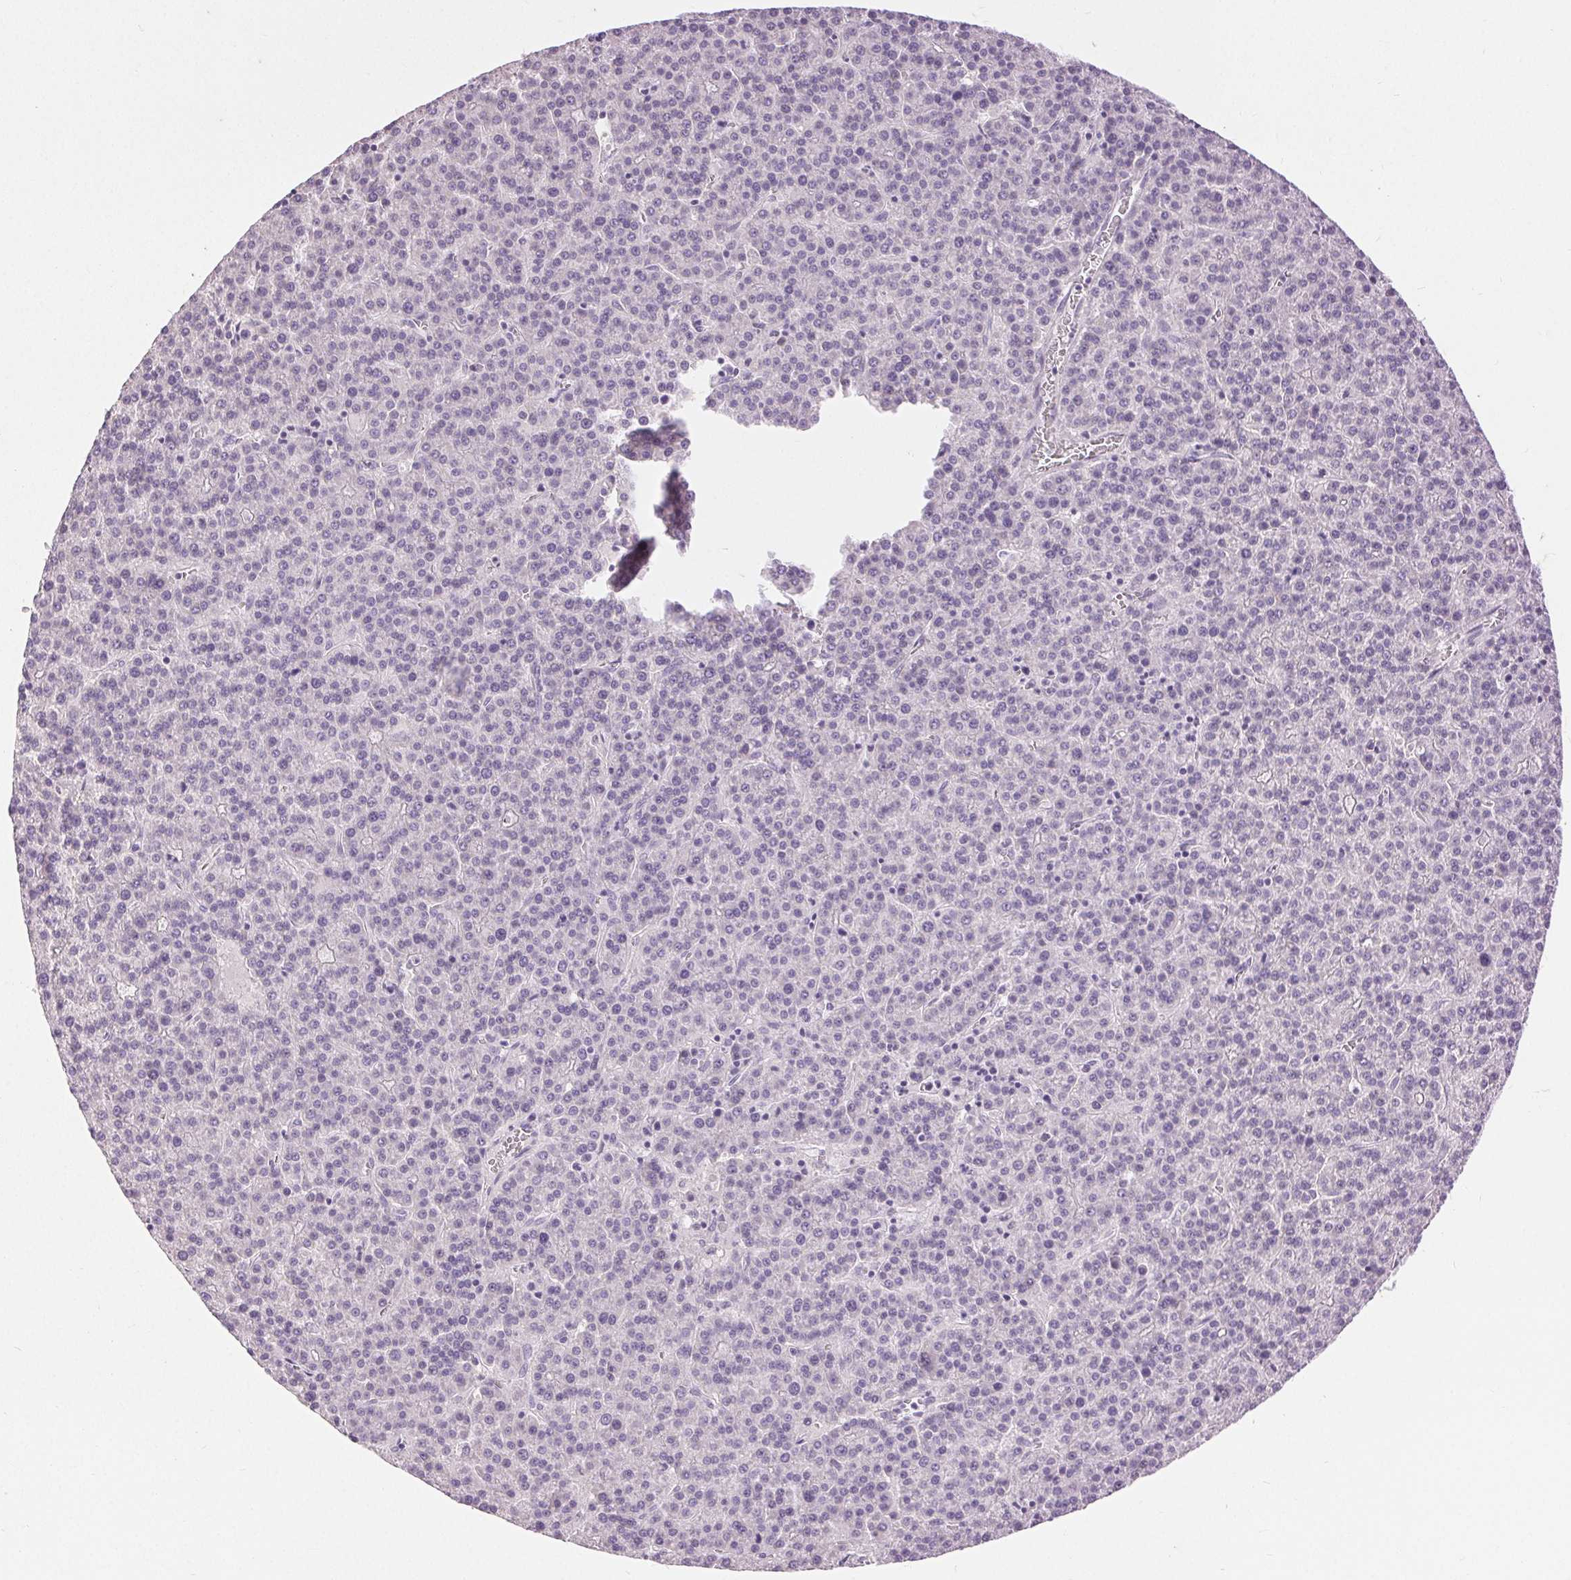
{"staining": {"intensity": "negative", "quantity": "none", "location": "none"}, "tissue": "liver cancer", "cell_type": "Tumor cells", "image_type": "cancer", "snomed": [{"axis": "morphology", "description": "Carcinoma, Hepatocellular, NOS"}, {"axis": "topography", "description": "Liver"}], "caption": "Liver cancer (hepatocellular carcinoma) stained for a protein using immunohistochemistry displays no staining tumor cells.", "gene": "DSG3", "patient": {"sex": "female", "age": 58}}